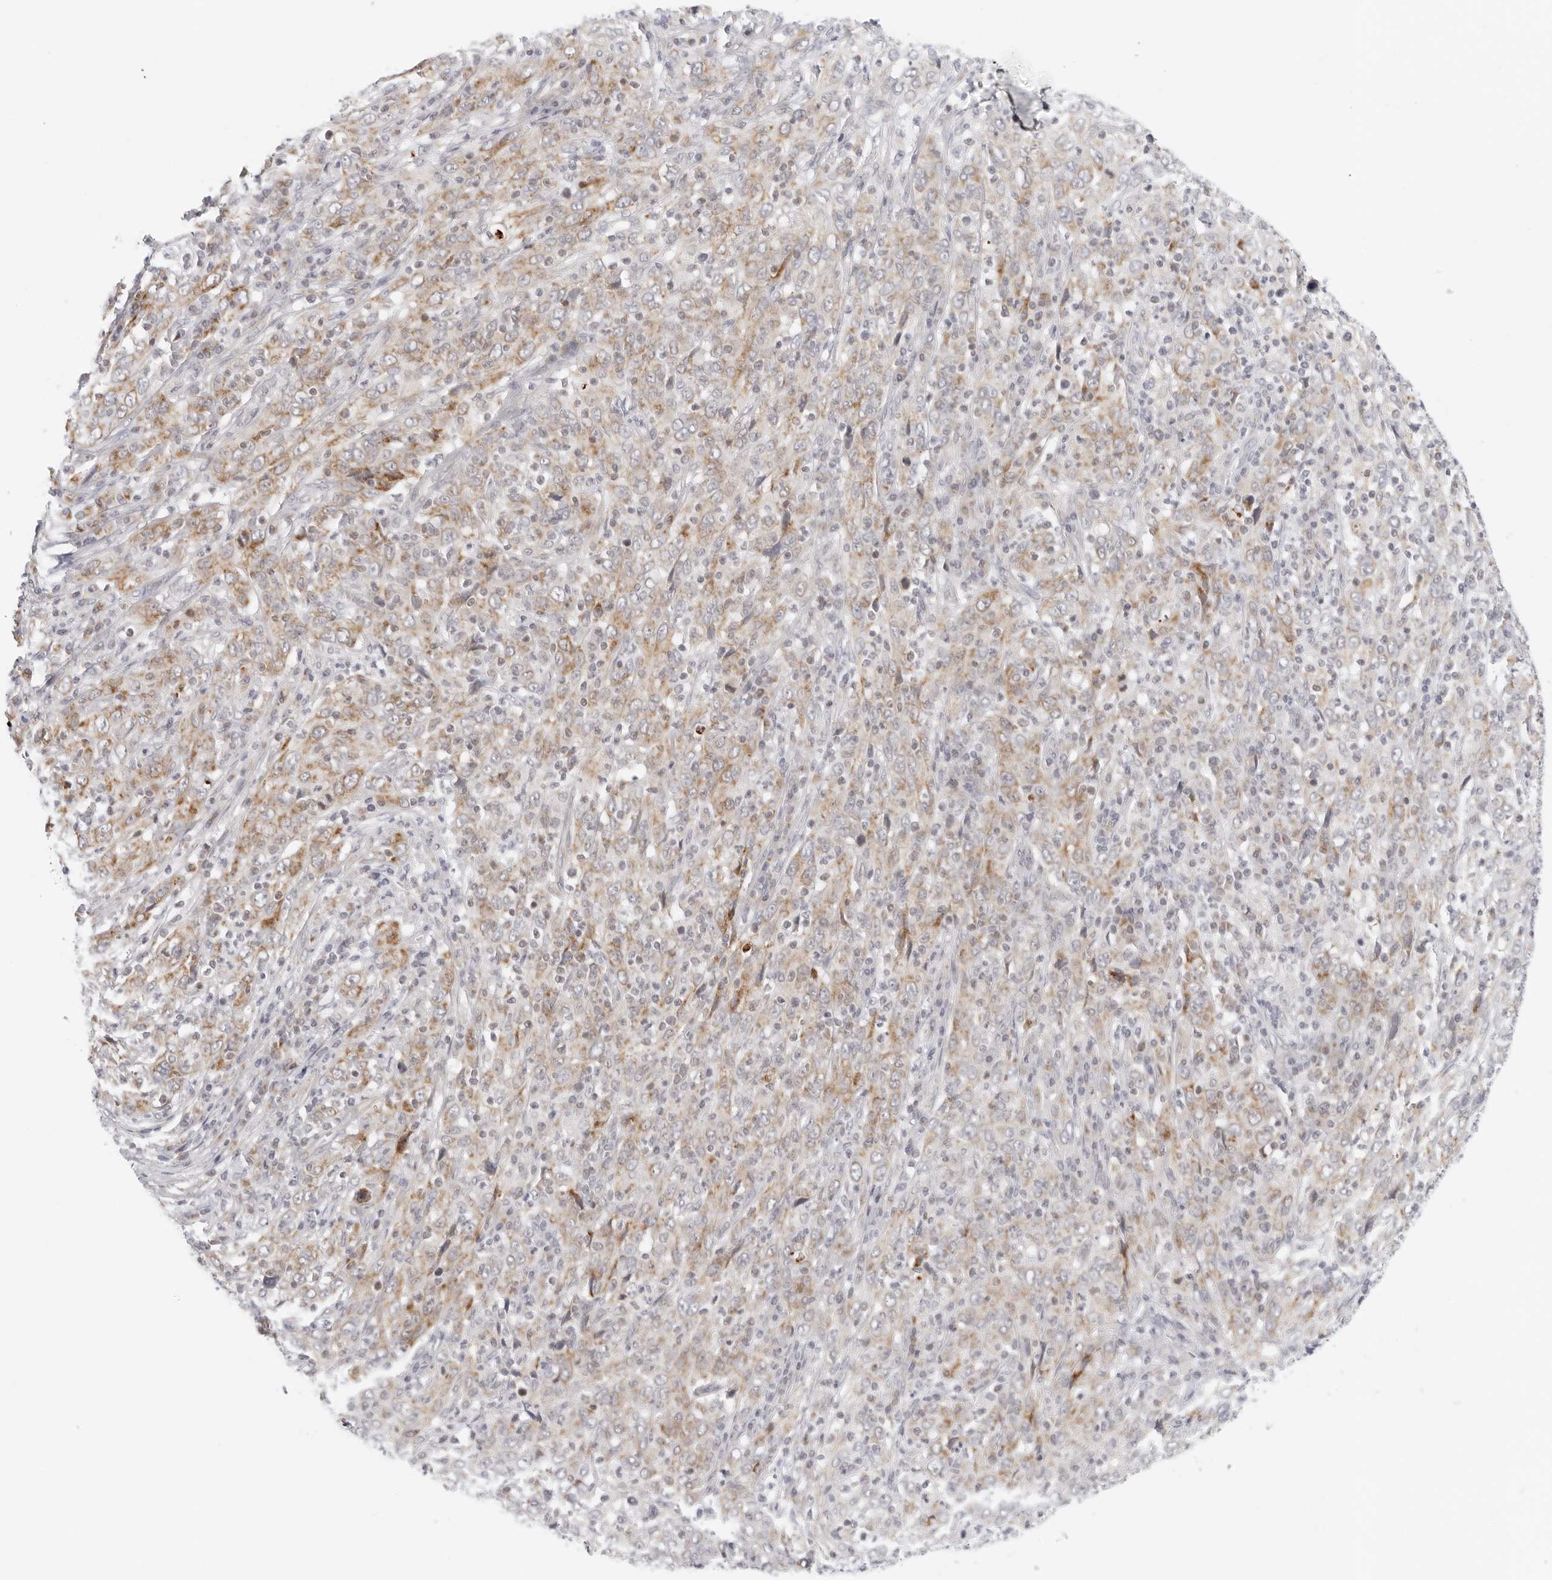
{"staining": {"intensity": "moderate", "quantity": ">75%", "location": "cytoplasmic/membranous"}, "tissue": "cervical cancer", "cell_type": "Tumor cells", "image_type": "cancer", "snomed": [{"axis": "morphology", "description": "Squamous cell carcinoma, NOS"}, {"axis": "topography", "description": "Cervix"}], "caption": "Protein staining of cervical cancer (squamous cell carcinoma) tissue displays moderate cytoplasmic/membranous expression in about >75% of tumor cells.", "gene": "CIART", "patient": {"sex": "female", "age": 46}}